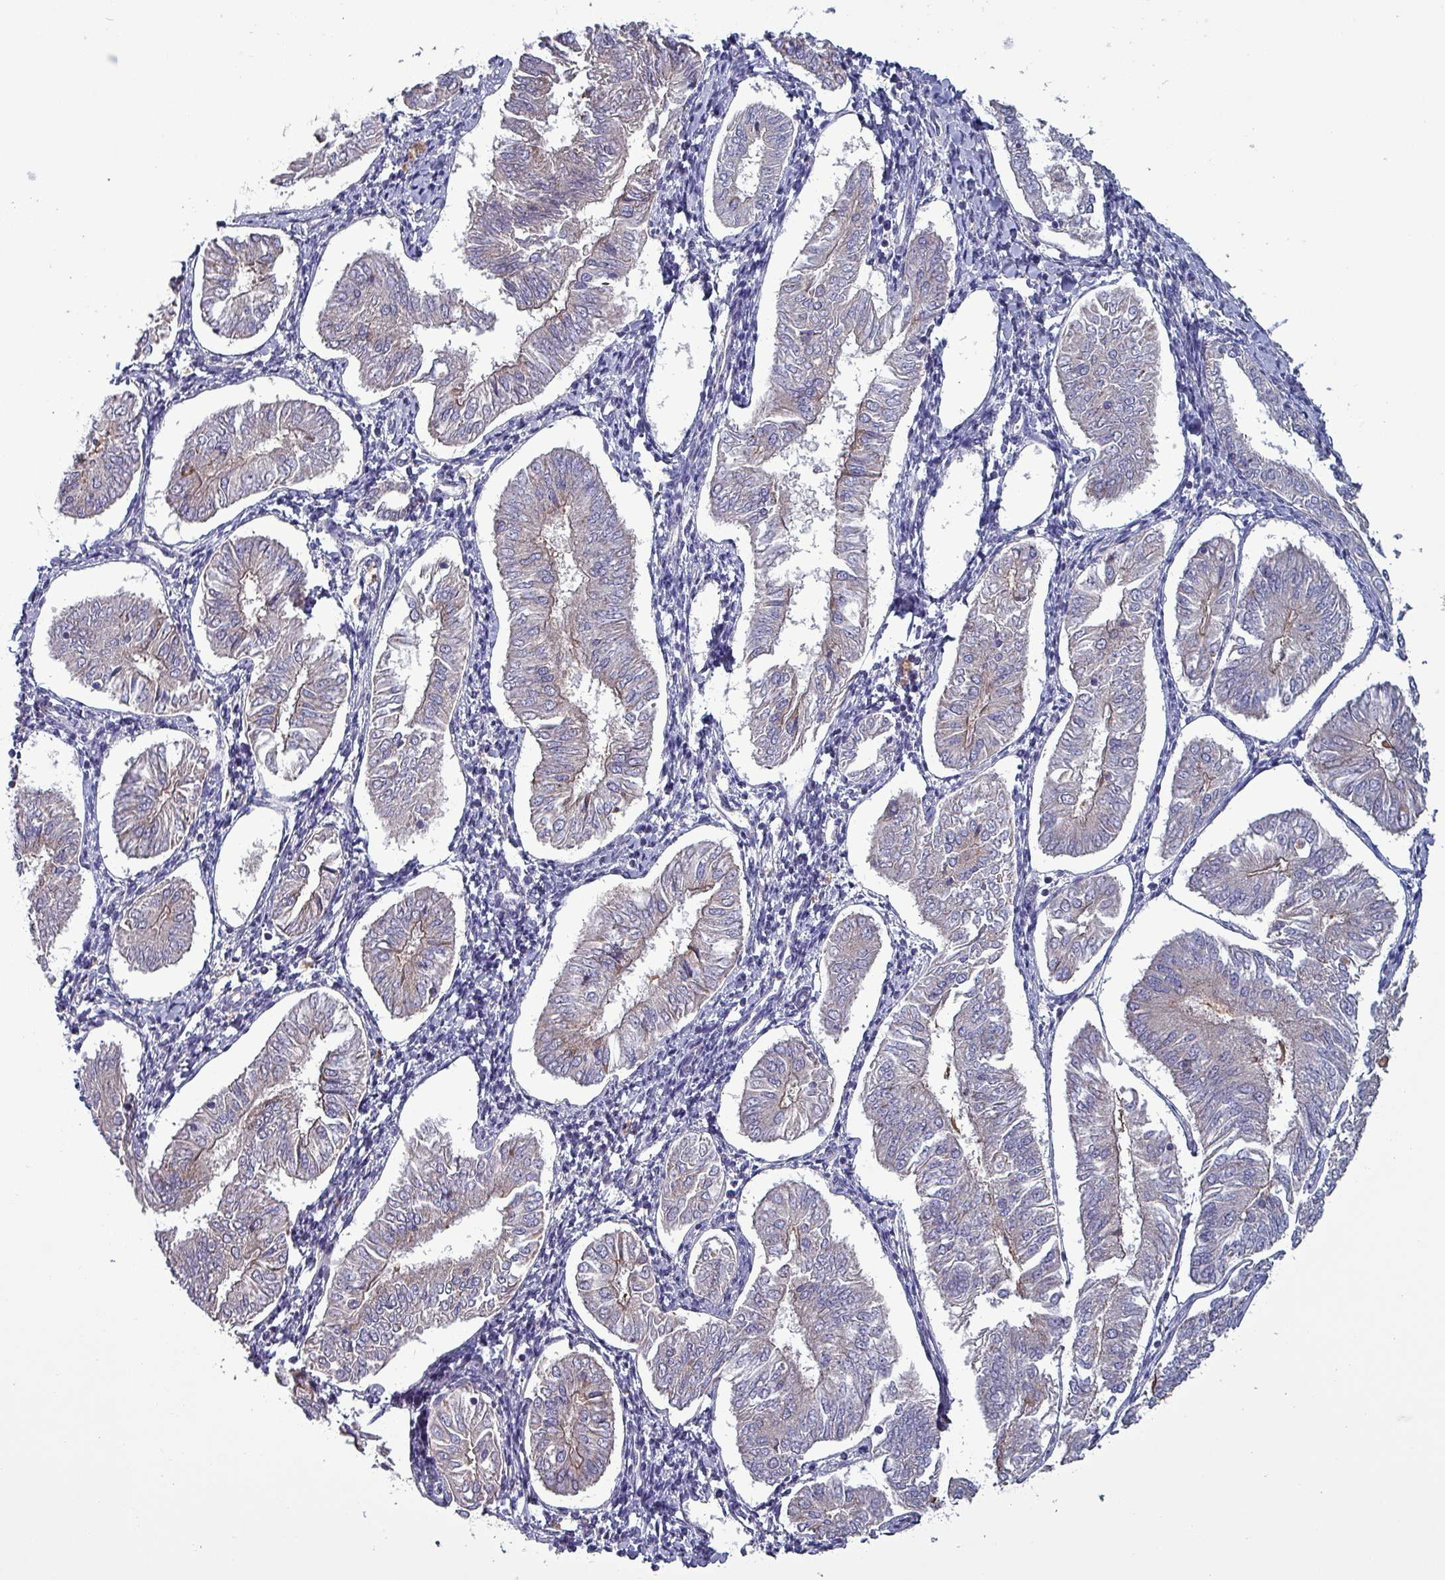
{"staining": {"intensity": "weak", "quantity": "<25%", "location": "cytoplasmic/membranous"}, "tissue": "endometrial cancer", "cell_type": "Tumor cells", "image_type": "cancer", "snomed": [{"axis": "morphology", "description": "Adenocarcinoma, NOS"}, {"axis": "topography", "description": "Endometrium"}], "caption": "The image reveals no significant positivity in tumor cells of endometrial cancer.", "gene": "ZNF322", "patient": {"sex": "female", "age": 58}}